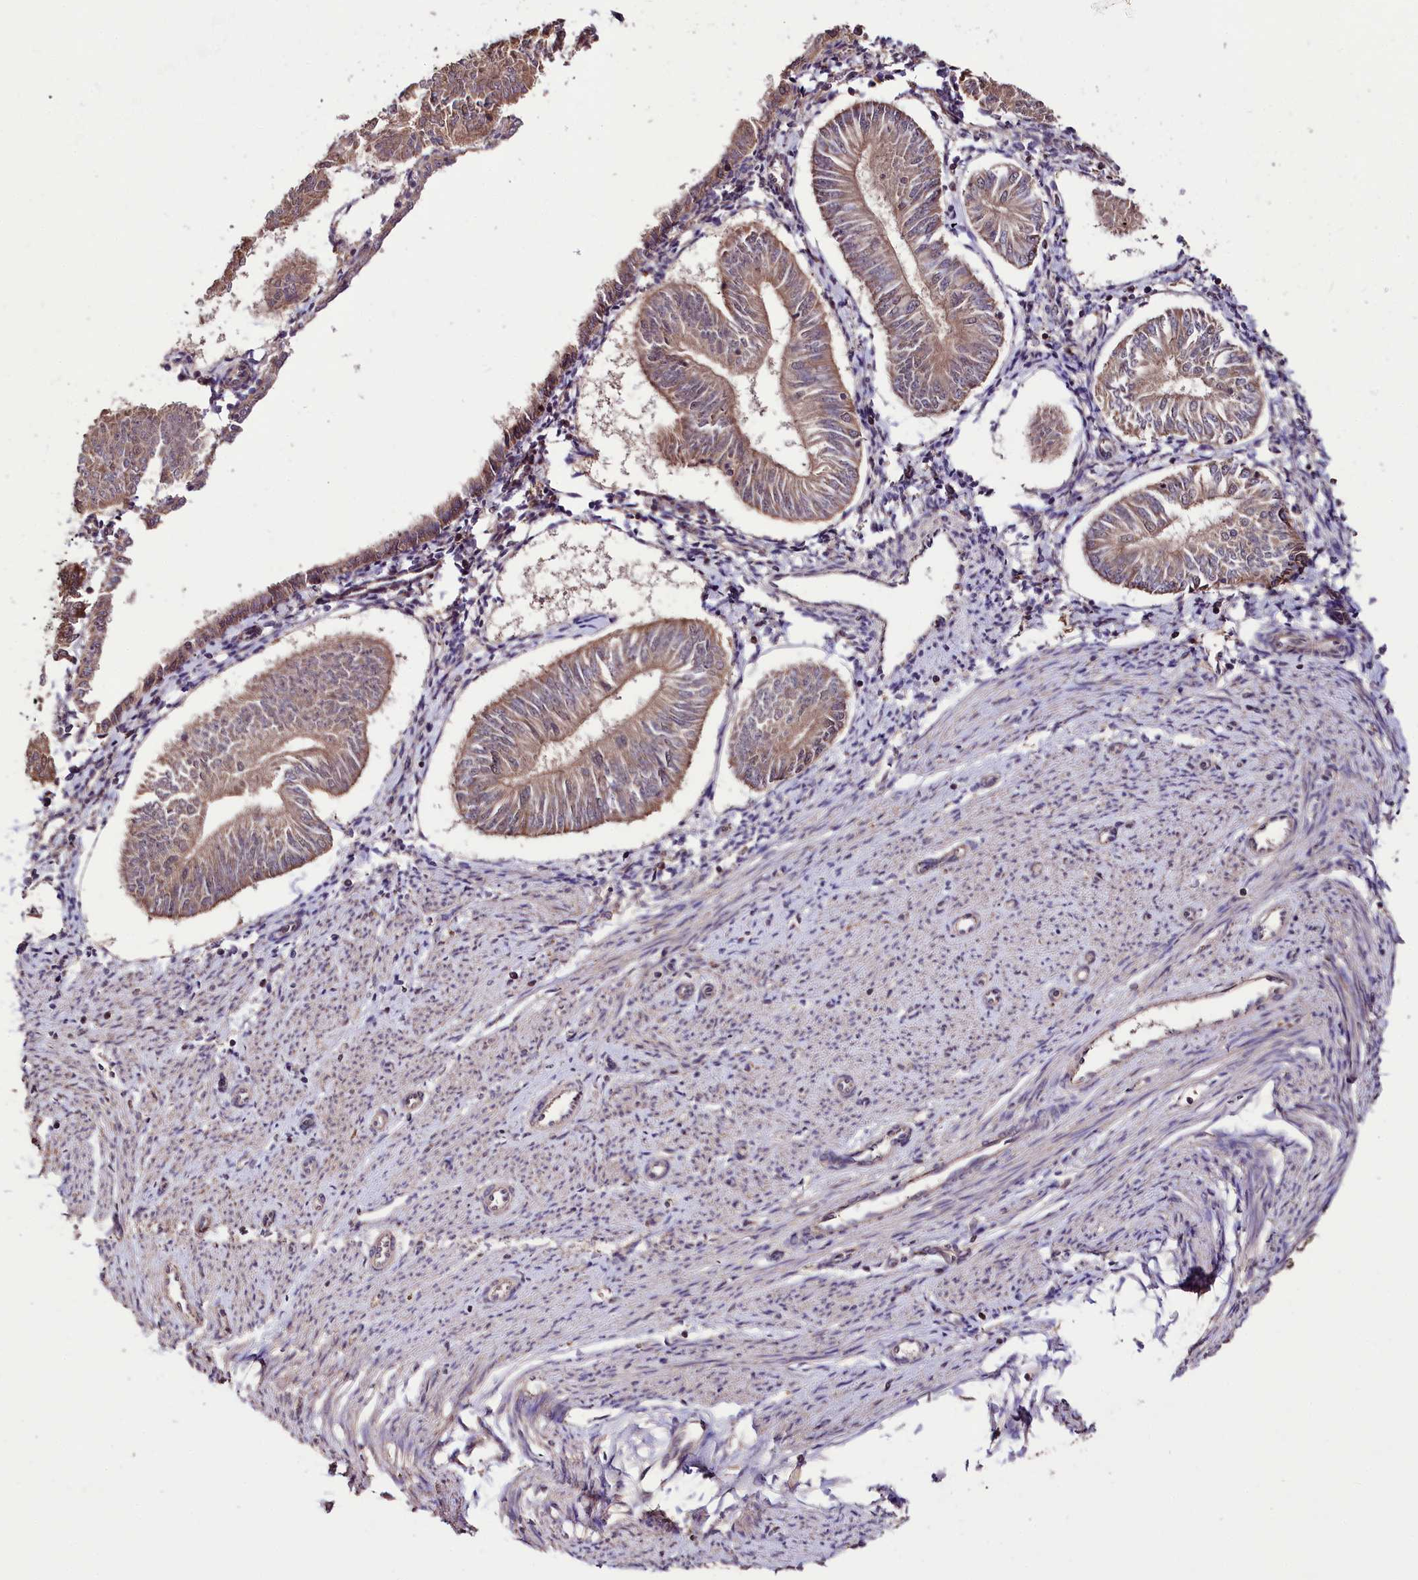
{"staining": {"intensity": "weak", "quantity": ">75%", "location": "cytoplasmic/membranous"}, "tissue": "endometrial cancer", "cell_type": "Tumor cells", "image_type": "cancer", "snomed": [{"axis": "morphology", "description": "Adenocarcinoma, NOS"}, {"axis": "topography", "description": "Endometrium"}], "caption": "Weak cytoplasmic/membranous positivity for a protein is appreciated in about >75% of tumor cells of adenocarcinoma (endometrial) using immunohistochemistry (IHC).", "gene": "KLRB1", "patient": {"sex": "female", "age": 58}}